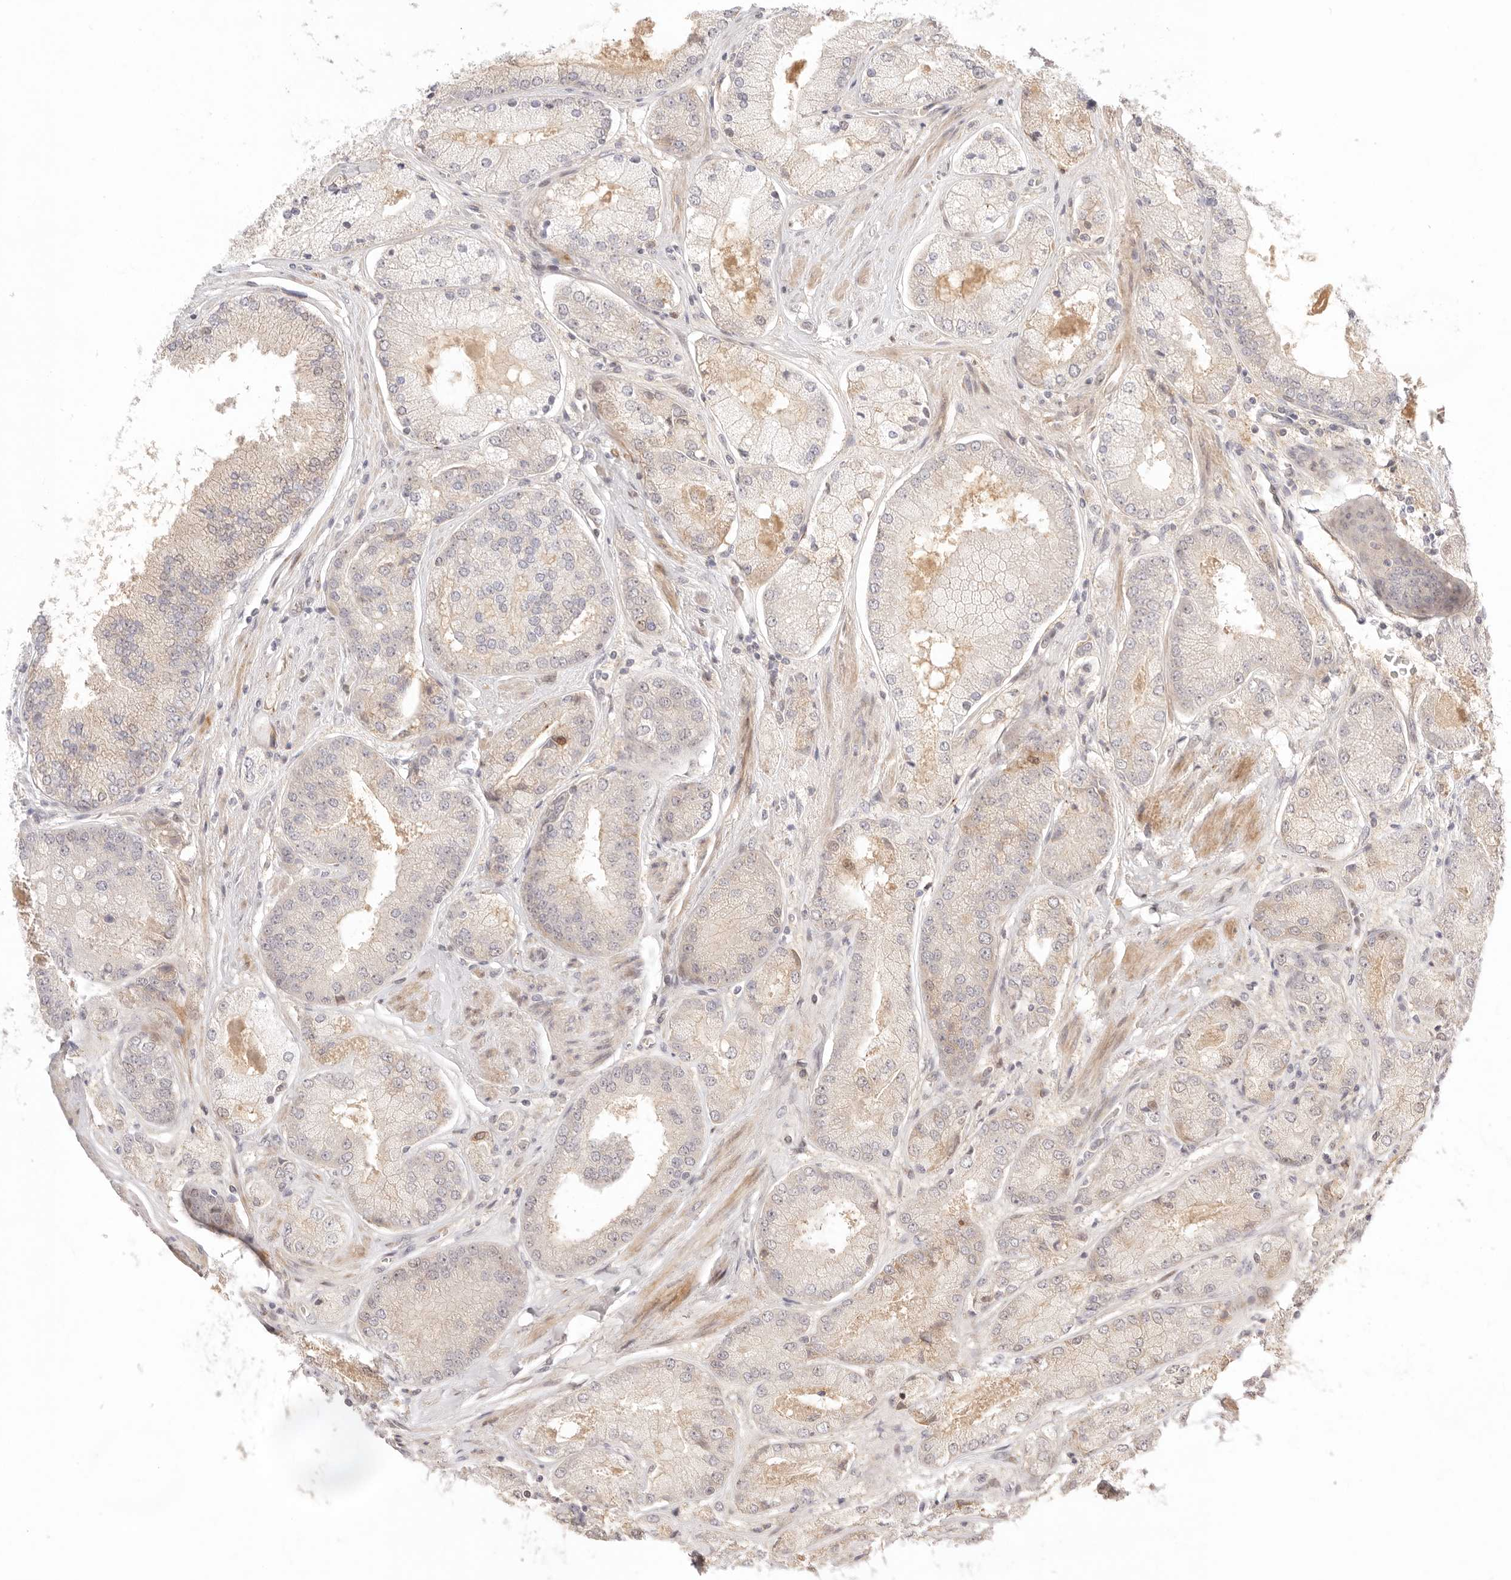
{"staining": {"intensity": "weak", "quantity": "<25%", "location": "cytoplasmic/membranous"}, "tissue": "prostate cancer", "cell_type": "Tumor cells", "image_type": "cancer", "snomed": [{"axis": "morphology", "description": "Adenocarcinoma, High grade"}, {"axis": "topography", "description": "Prostate"}], "caption": "This is a micrograph of immunohistochemistry (IHC) staining of prostate cancer (adenocarcinoma (high-grade)), which shows no staining in tumor cells.", "gene": "PHLDA3", "patient": {"sex": "male", "age": 58}}